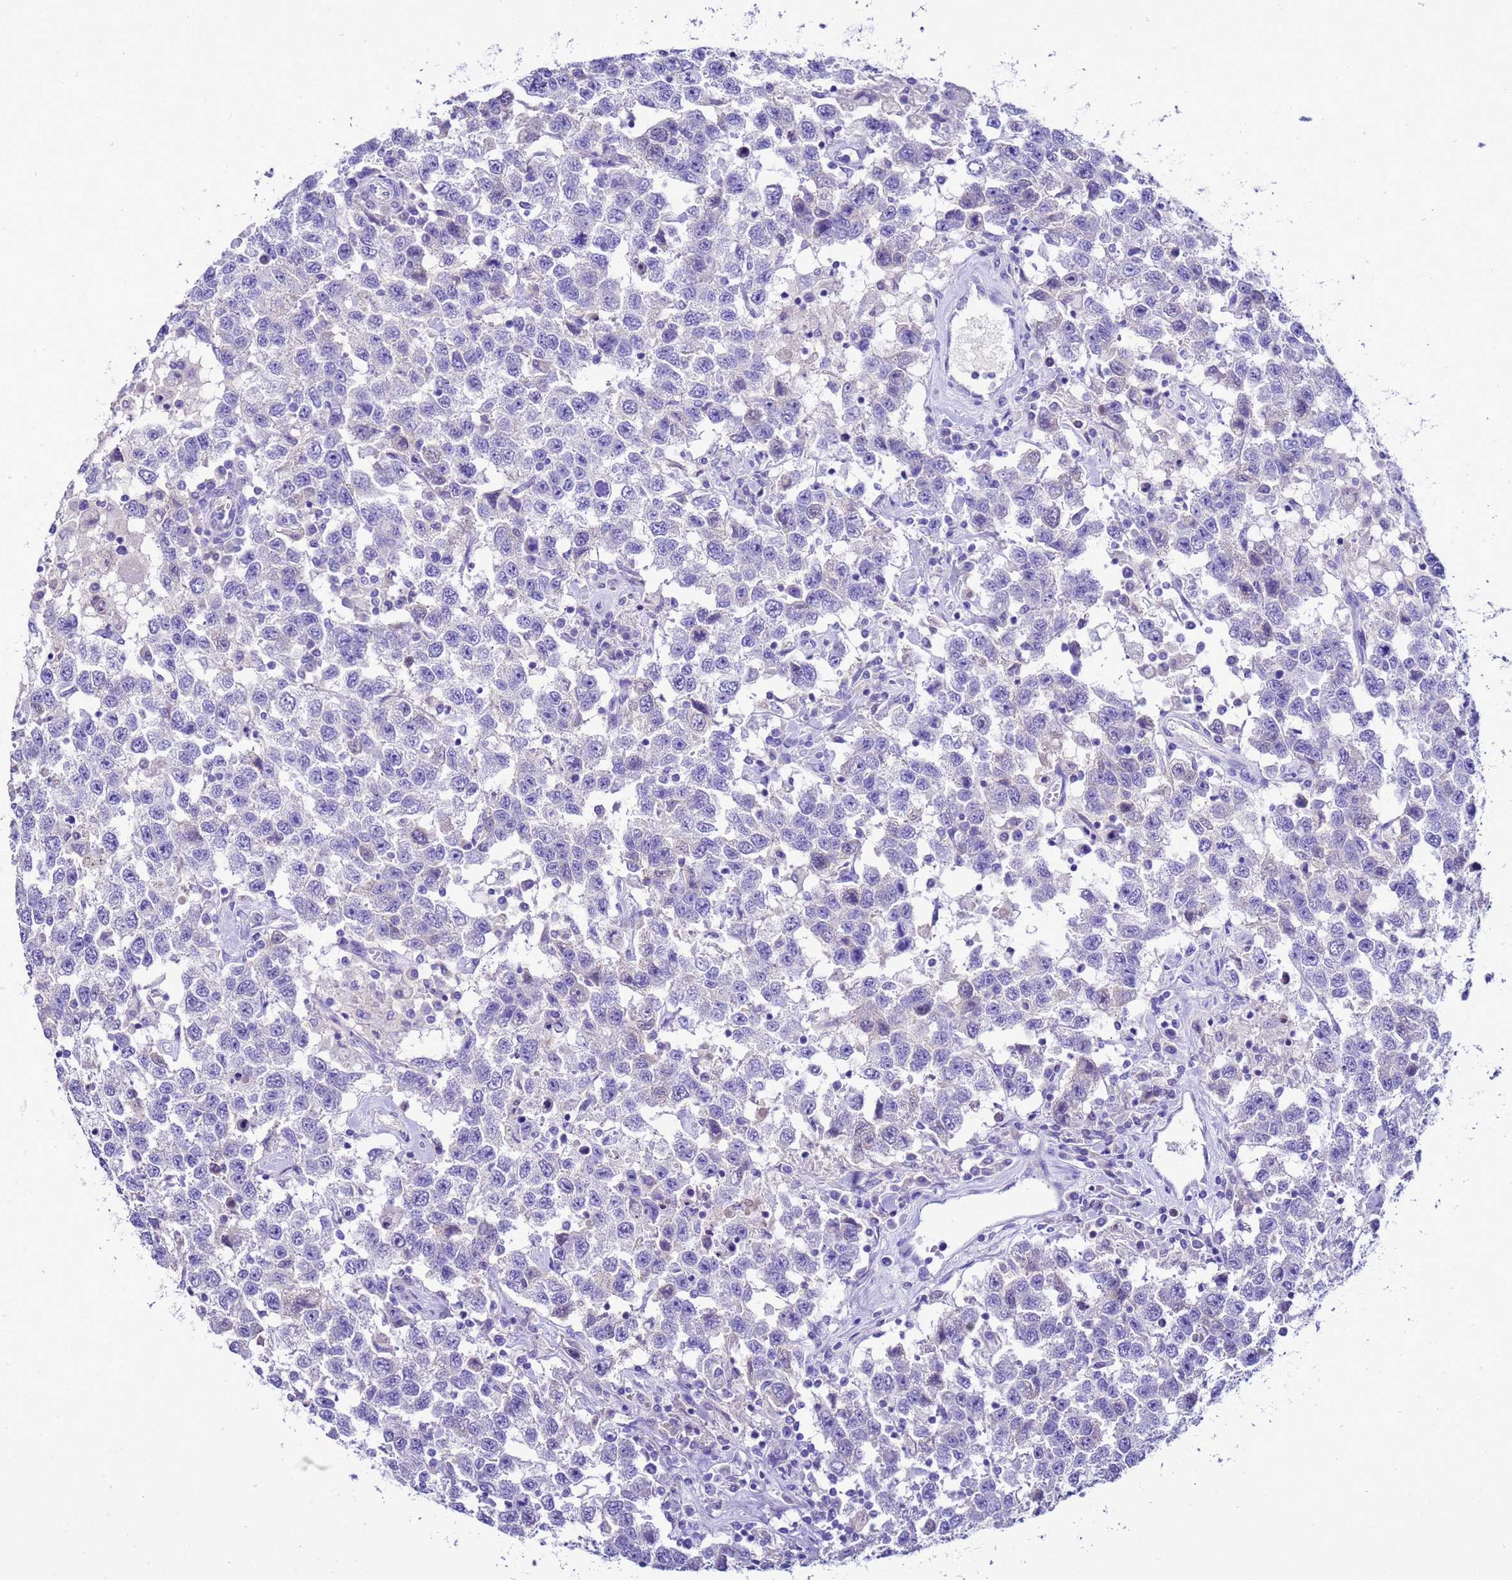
{"staining": {"intensity": "negative", "quantity": "none", "location": "none"}, "tissue": "testis cancer", "cell_type": "Tumor cells", "image_type": "cancer", "snomed": [{"axis": "morphology", "description": "Seminoma, NOS"}, {"axis": "topography", "description": "Testis"}], "caption": "High power microscopy histopathology image of an IHC micrograph of testis cancer (seminoma), revealing no significant expression in tumor cells.", "gene": "BEST2", "patient": {"sex": "male", "age": 41}}